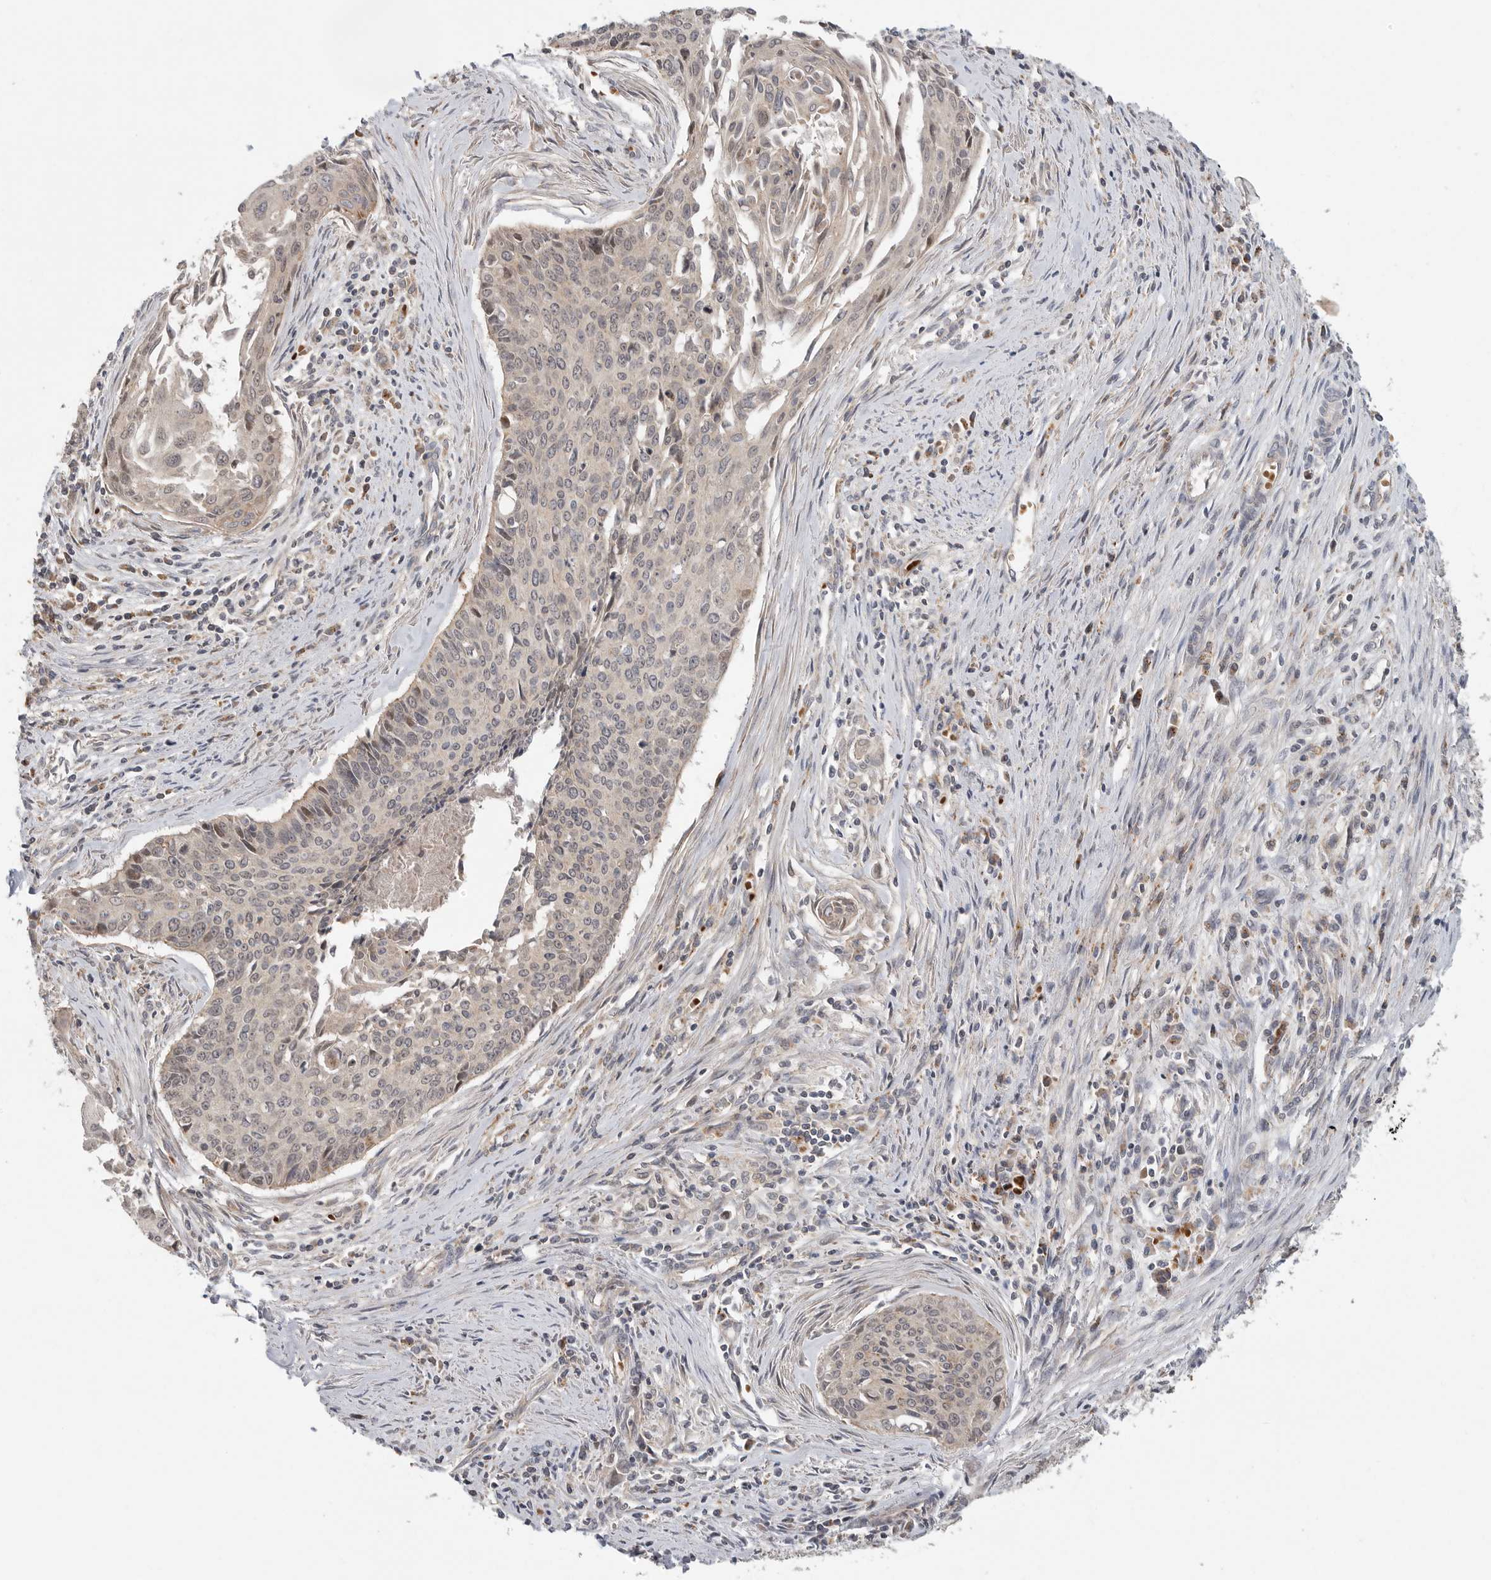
{"staining": {"intensity": "weak", "quantity": "<25%", "location": "cytoplasmic/membranous"}, "tissue": "cervical cancer", "cell_type": "Tumor cells", "image_type": "cancer", "snomed": [{"axis": "morphology", "description": "Squamous cell carcinoma, NOS"}, {"axis": "topography", "description": "Cervix"}], "caption": "Squamous cell carcinoma (cervical) was stained to show a protein in brown. There is no significant expression in tumor cells. The staining was performed using DAB (3,3'-diaminobenzidine) to visualize the protein expression in brown, while the nuclei were stained in blue with hematoxylin (Magnification: 20x).", "gene": "GALNS", "patient": {"sex": "female", "age": 55}}